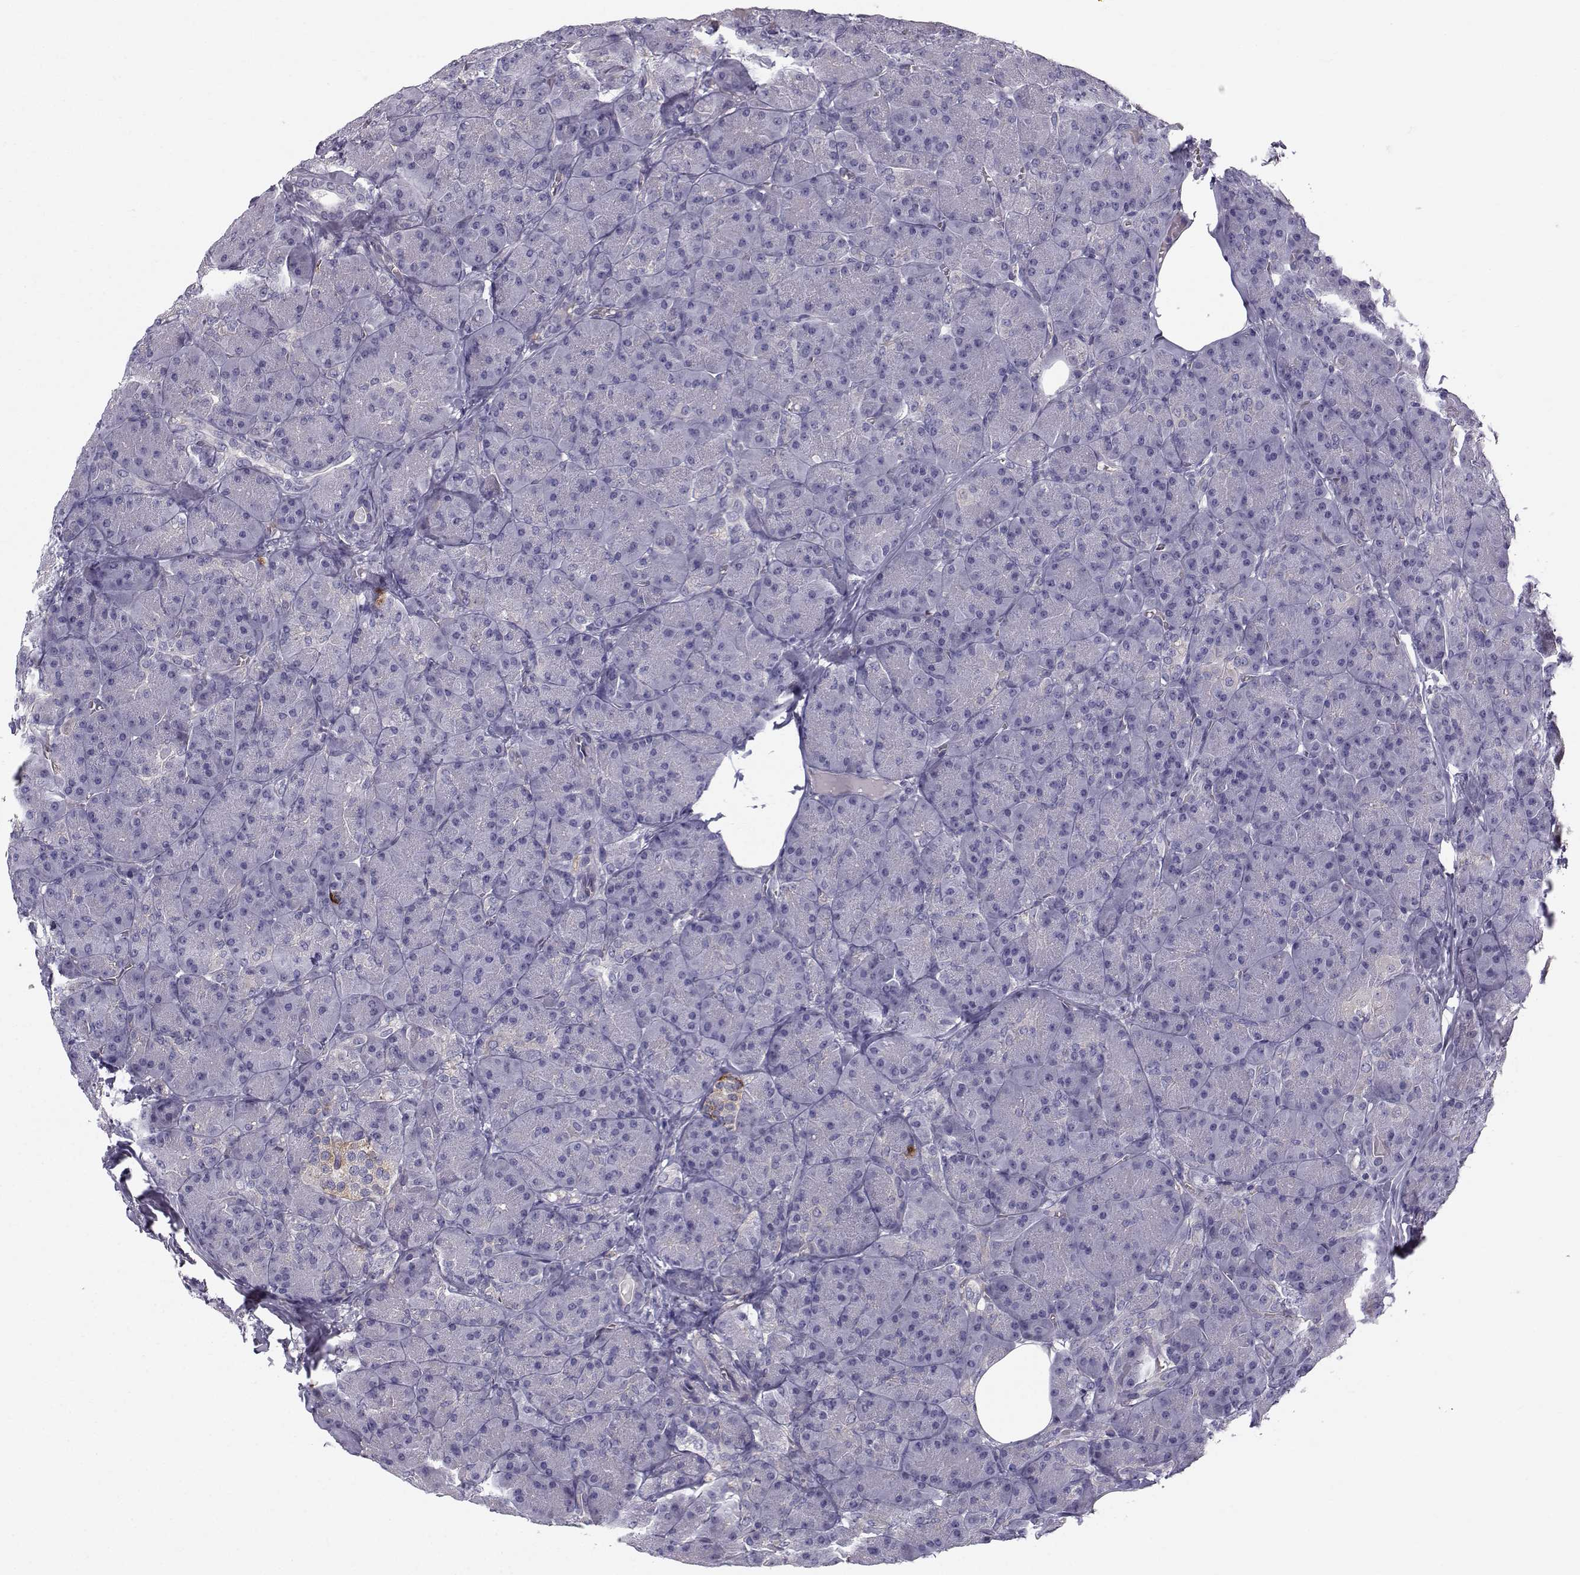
{"staining": {"intensity": "negative", "quantity": "none", "location": "none"}, "tissue": "pancreas", "cell_type": "Exocrine glandular cells", "image_type": "normal", "snomed": [{"axis": "morphology", "description": "Normal tissue, NOS"}, {"axis": "topography", "description": "Pancreas"}], "caption": "There is no significant expression in exocrine glandular cells of pancreas.", "gene": "QPCT", "patient": {"sex": "male", "age": 57}}